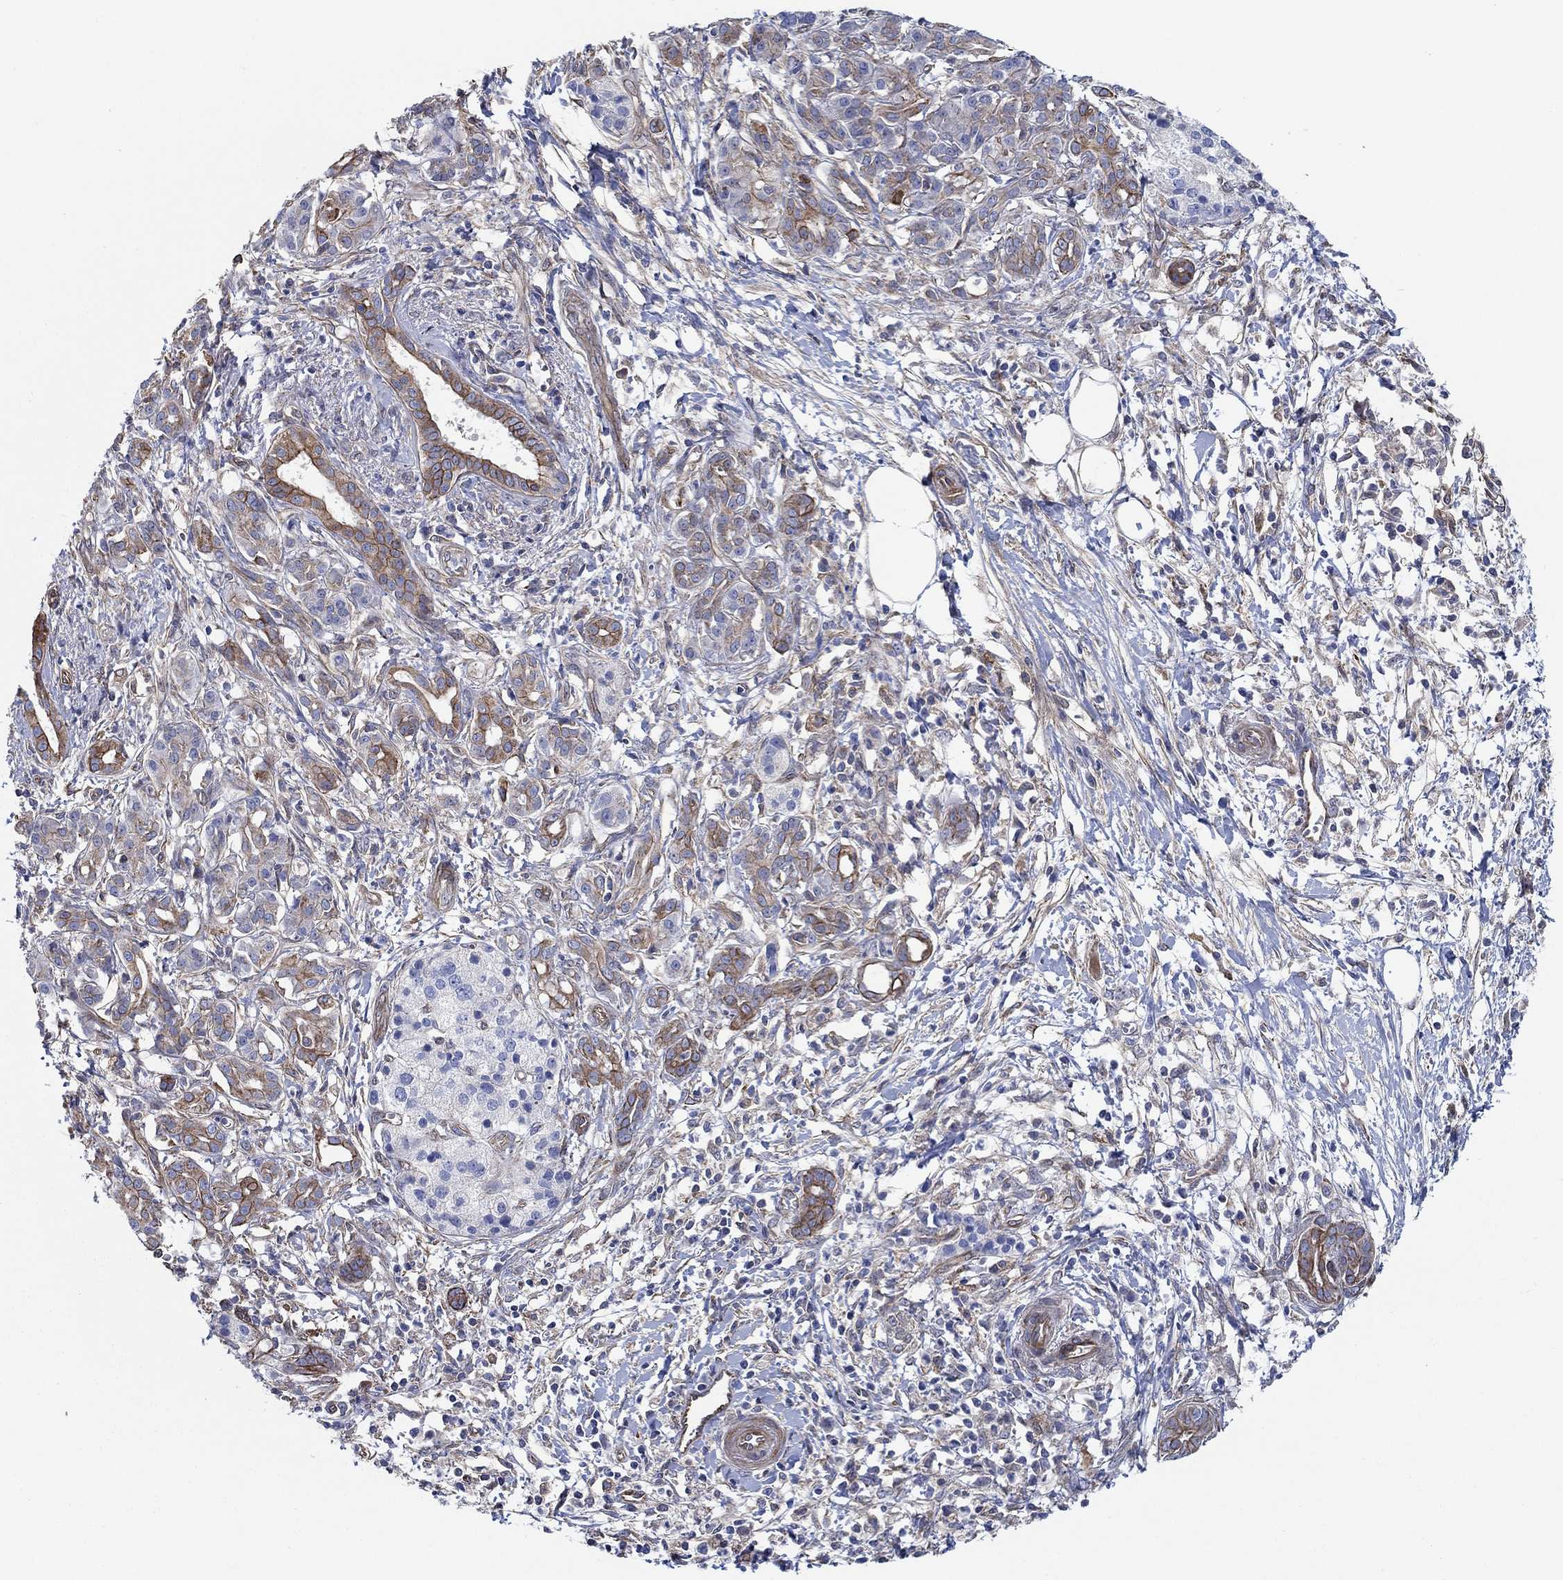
{"staining": {"intensity": "strong", "quantity": "25%-75%", "location": "cytoplasmic/membranous"}, "tissue": "pancreatic cancer", "cell_type": "Tumor cells", "image_type": "cancer", "snomed": [{"axis": "morphology", "description": "Adenocarcinoma, NOS"}, {"axis": "topography", "description": "Pancreas"}], "caption": "Protein expression analysis of human pancreatic cancer (adenocarcinoma) reveals strong cytoplasmic/membranous positivity in approximately 25%-75% of tumor cells.", "gene": "FMN1", "patient": {"sex": "male", "age": 72}}